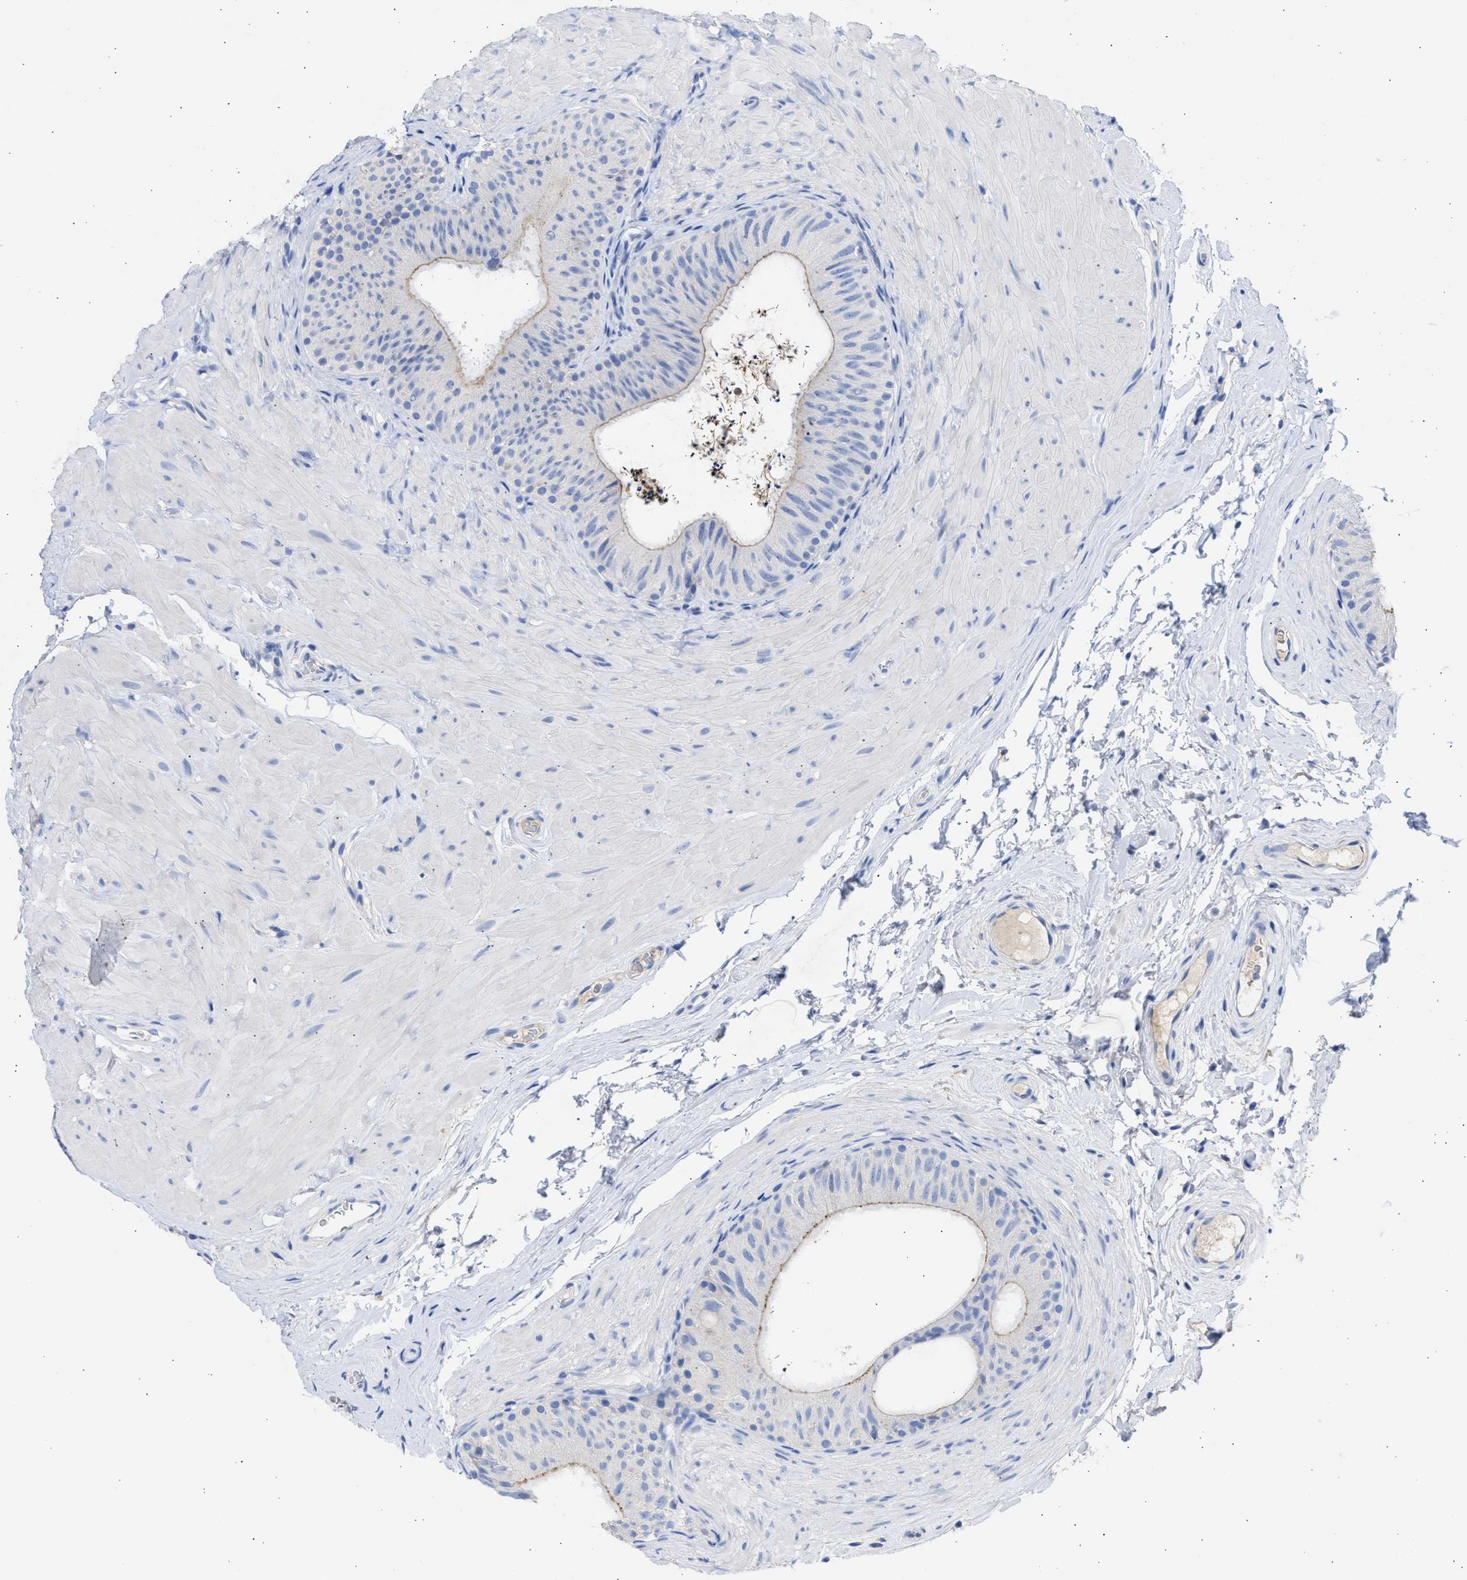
{"staining": {"intensity": "weak", "quantity": "25%-75%", "location": "cytoplasmic/membranous"}, "tissue": "epididymis", "cell_type": "Glandular cells", "image_type": "normal", "snomed": [{"axis": "morphology", "description": "Normal tissue, NOS"}, {"axis": "topography", "description": "Epididymis"}], "caption": "IHC of normal epididymis reveals low levels of weak cytoplasmic/membranous expression in about 25%-75% of glandular cells.", "gene": "RSPH1", "patient": {"sex": "male", "age": 34}}